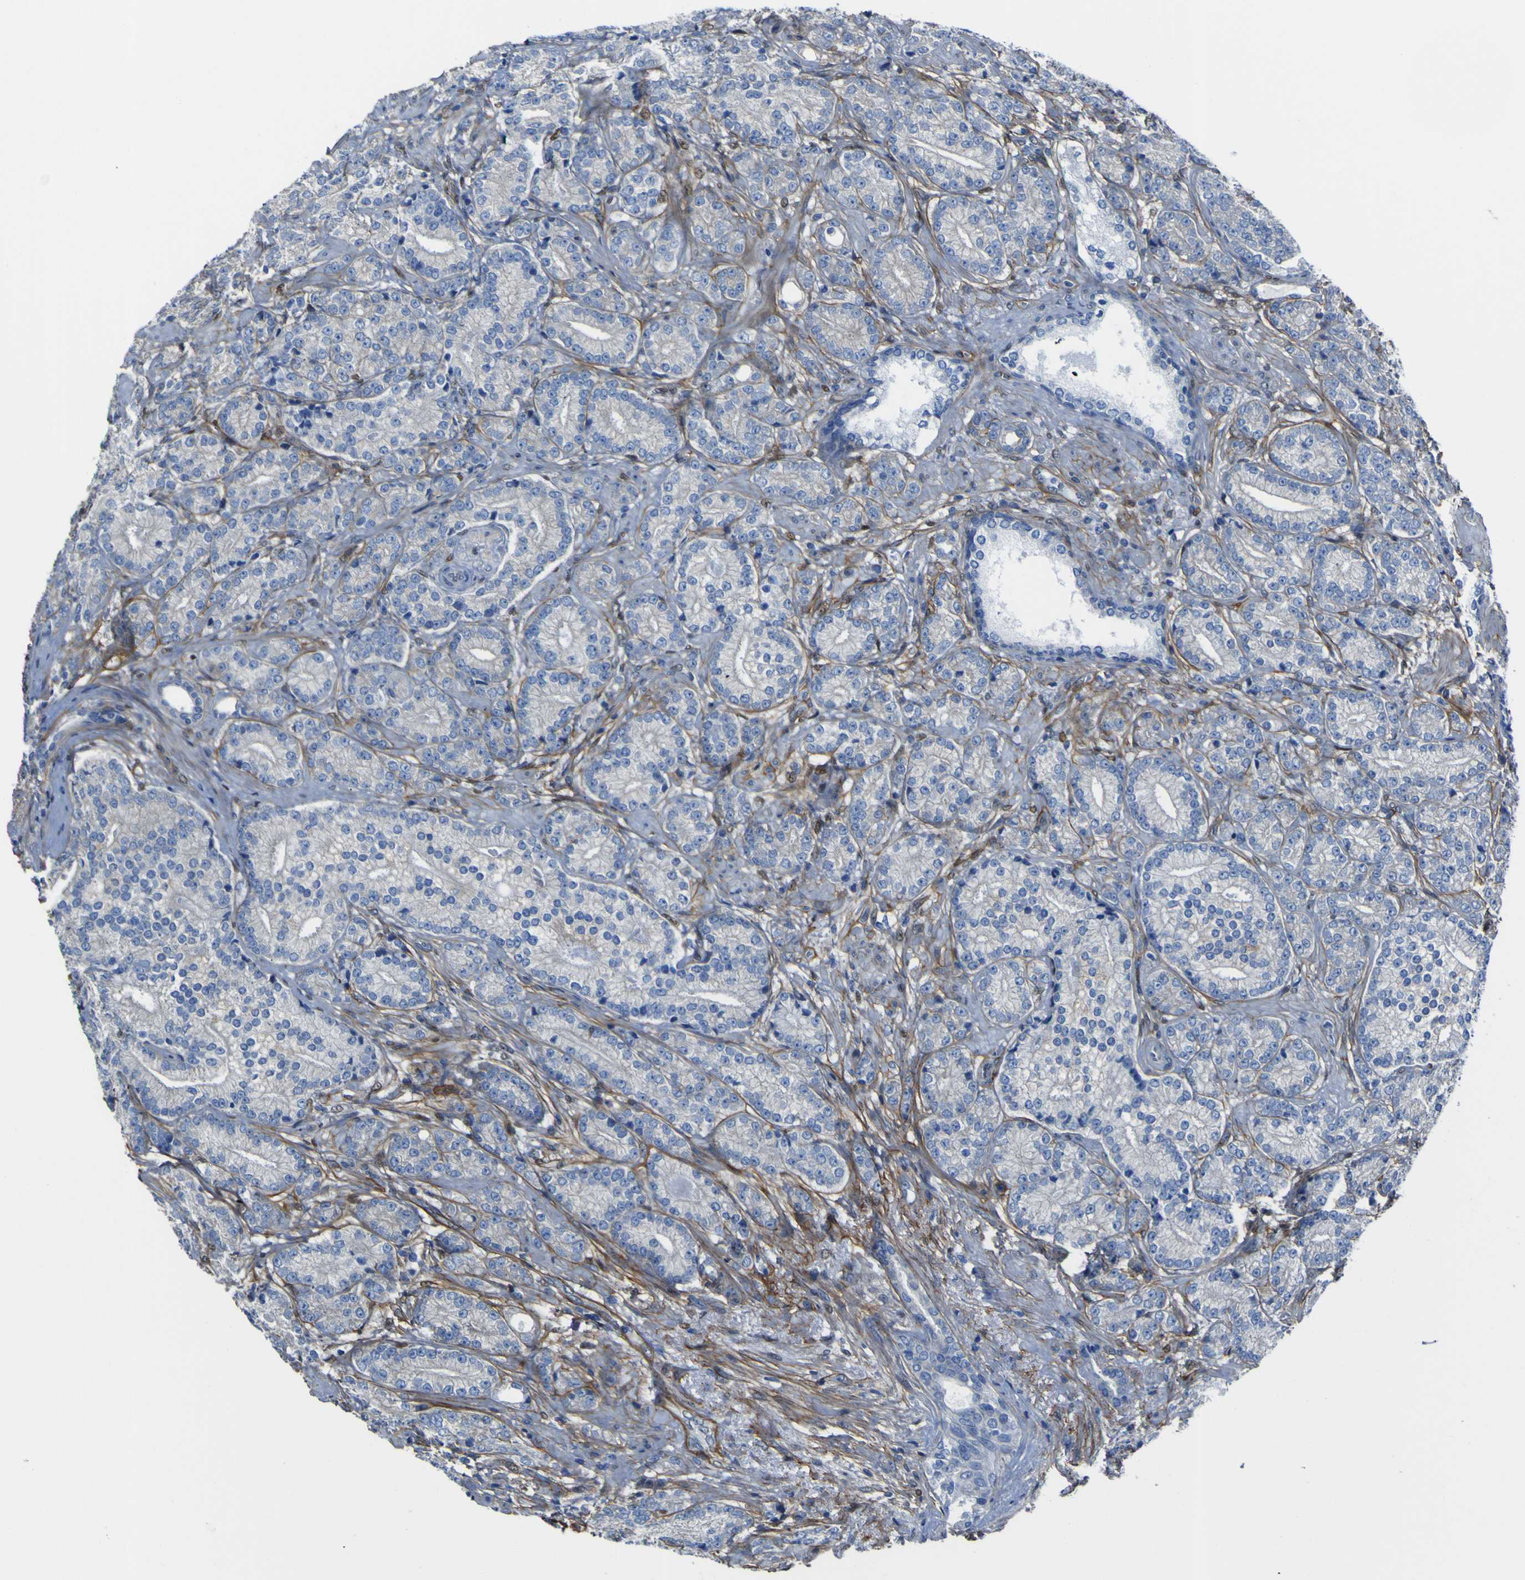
{"staining": {"intensity": "negative", "quantity": "none", "location": "none"}, "tissue": "prostate cancer", "cell_type": "Tumor cells", "image_type": "cancer", "snomed": [{"axis": "morphology", "description": "Adenocarcinoma, High grade"}, {"axis": "topography", "description": "Prostate"}], "caption": "Immunohistochemistry (IHC) micrograph of prostate cancer (adenocarcinoma (high-grade)) stained for a protein (brown), which reveals no expression in tumor cells.", "gene": "LRRN1", "patient": {"sex": "male", "age": 61}}